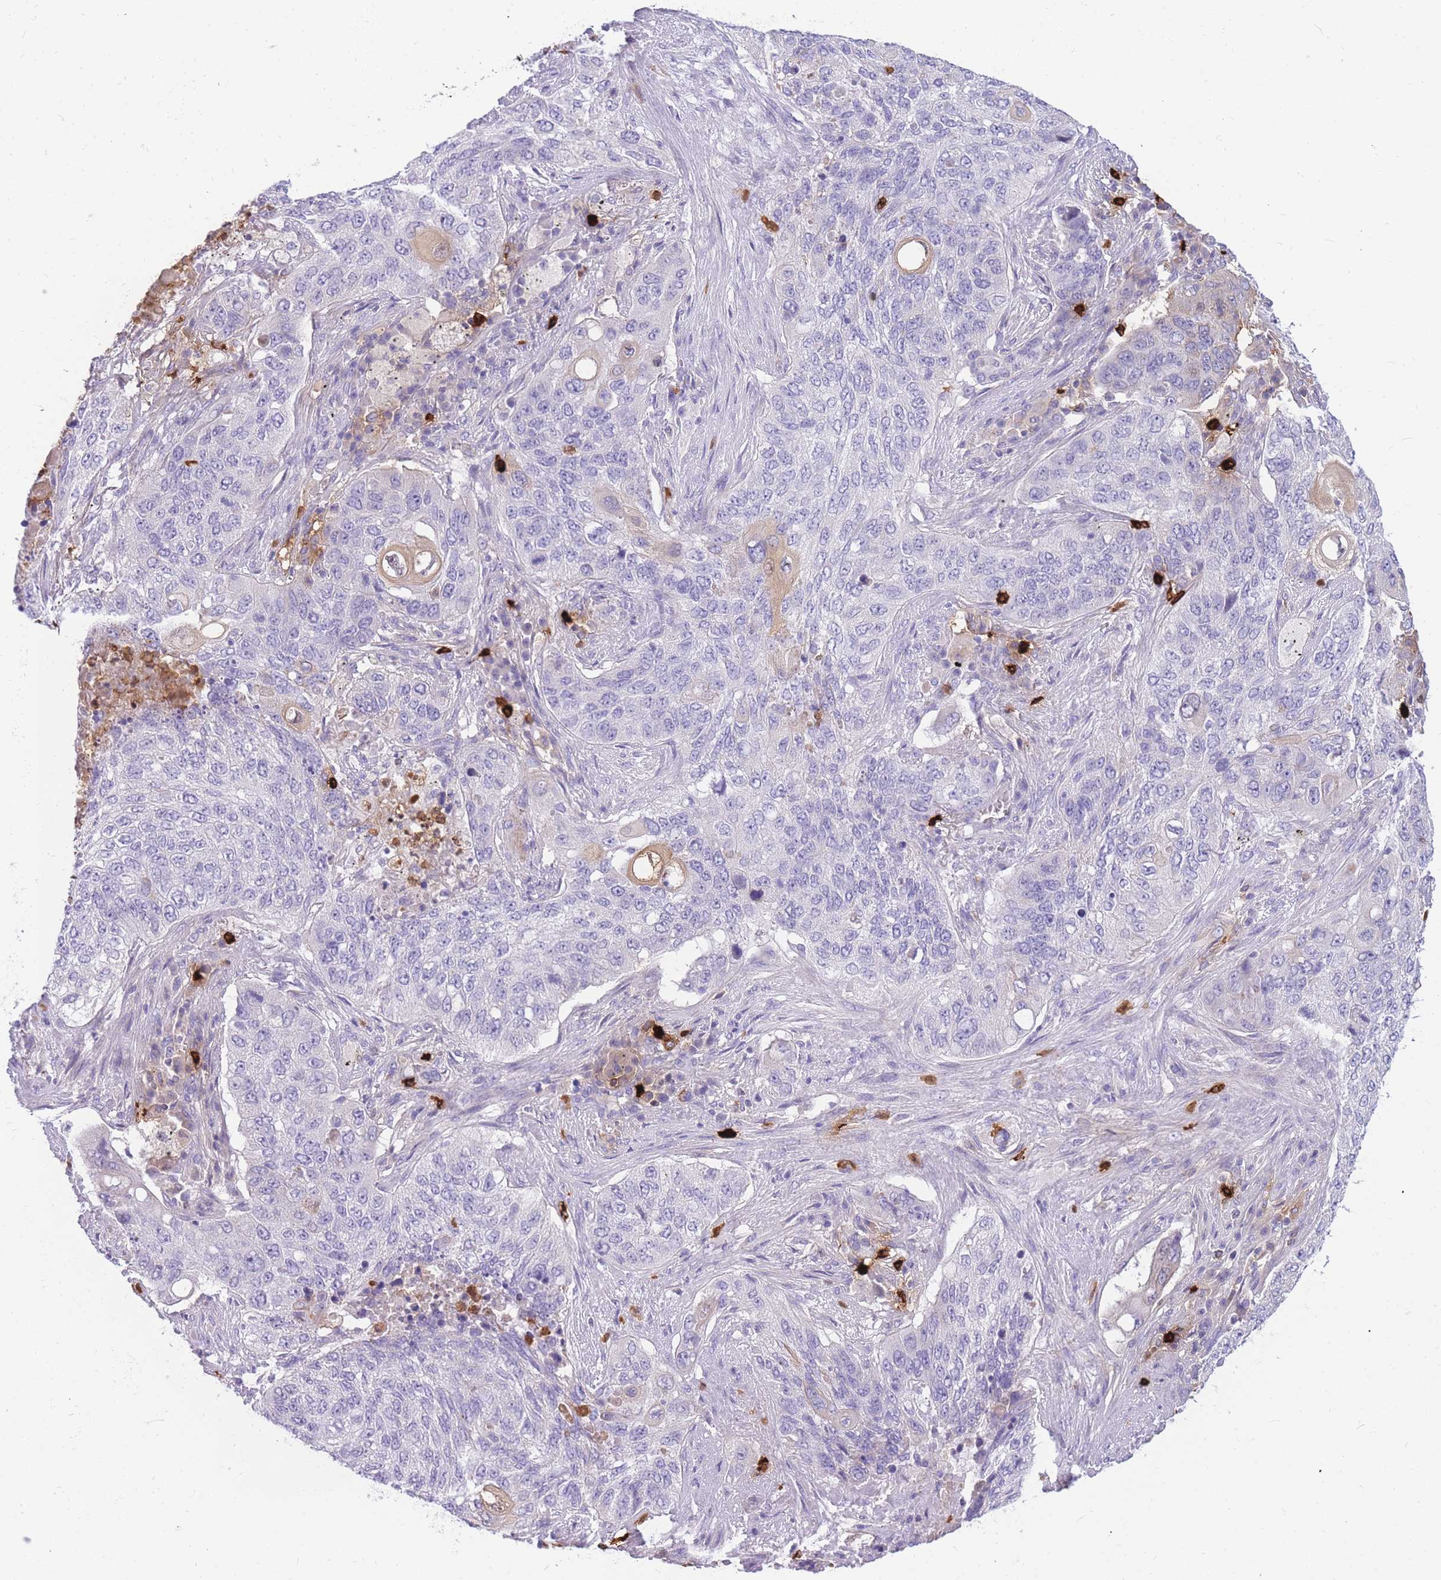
{"staining": {"intensity": "negative", "quantity": "none", "location": "none"}, "tissue": "lung cancer", "cell_type": "Tumor cells", "image_type": "cancer", "snomed": [{"axis": "morphology", "description": "Squamous cell carcinoma, NOS"}, {"axis": "topography", "description": "Lung"}], "caption": "An IHC histopathology image of squamous cell carcinoma (lung) is shown. There is no staining in tumor cells of squamous cell carcinoma (lung). (Immunohistochemistry (ihc), brightfield microscopy, high magnification).", "gene": "TPSAB1", "patient": {"sex": "female", "age": 63}}